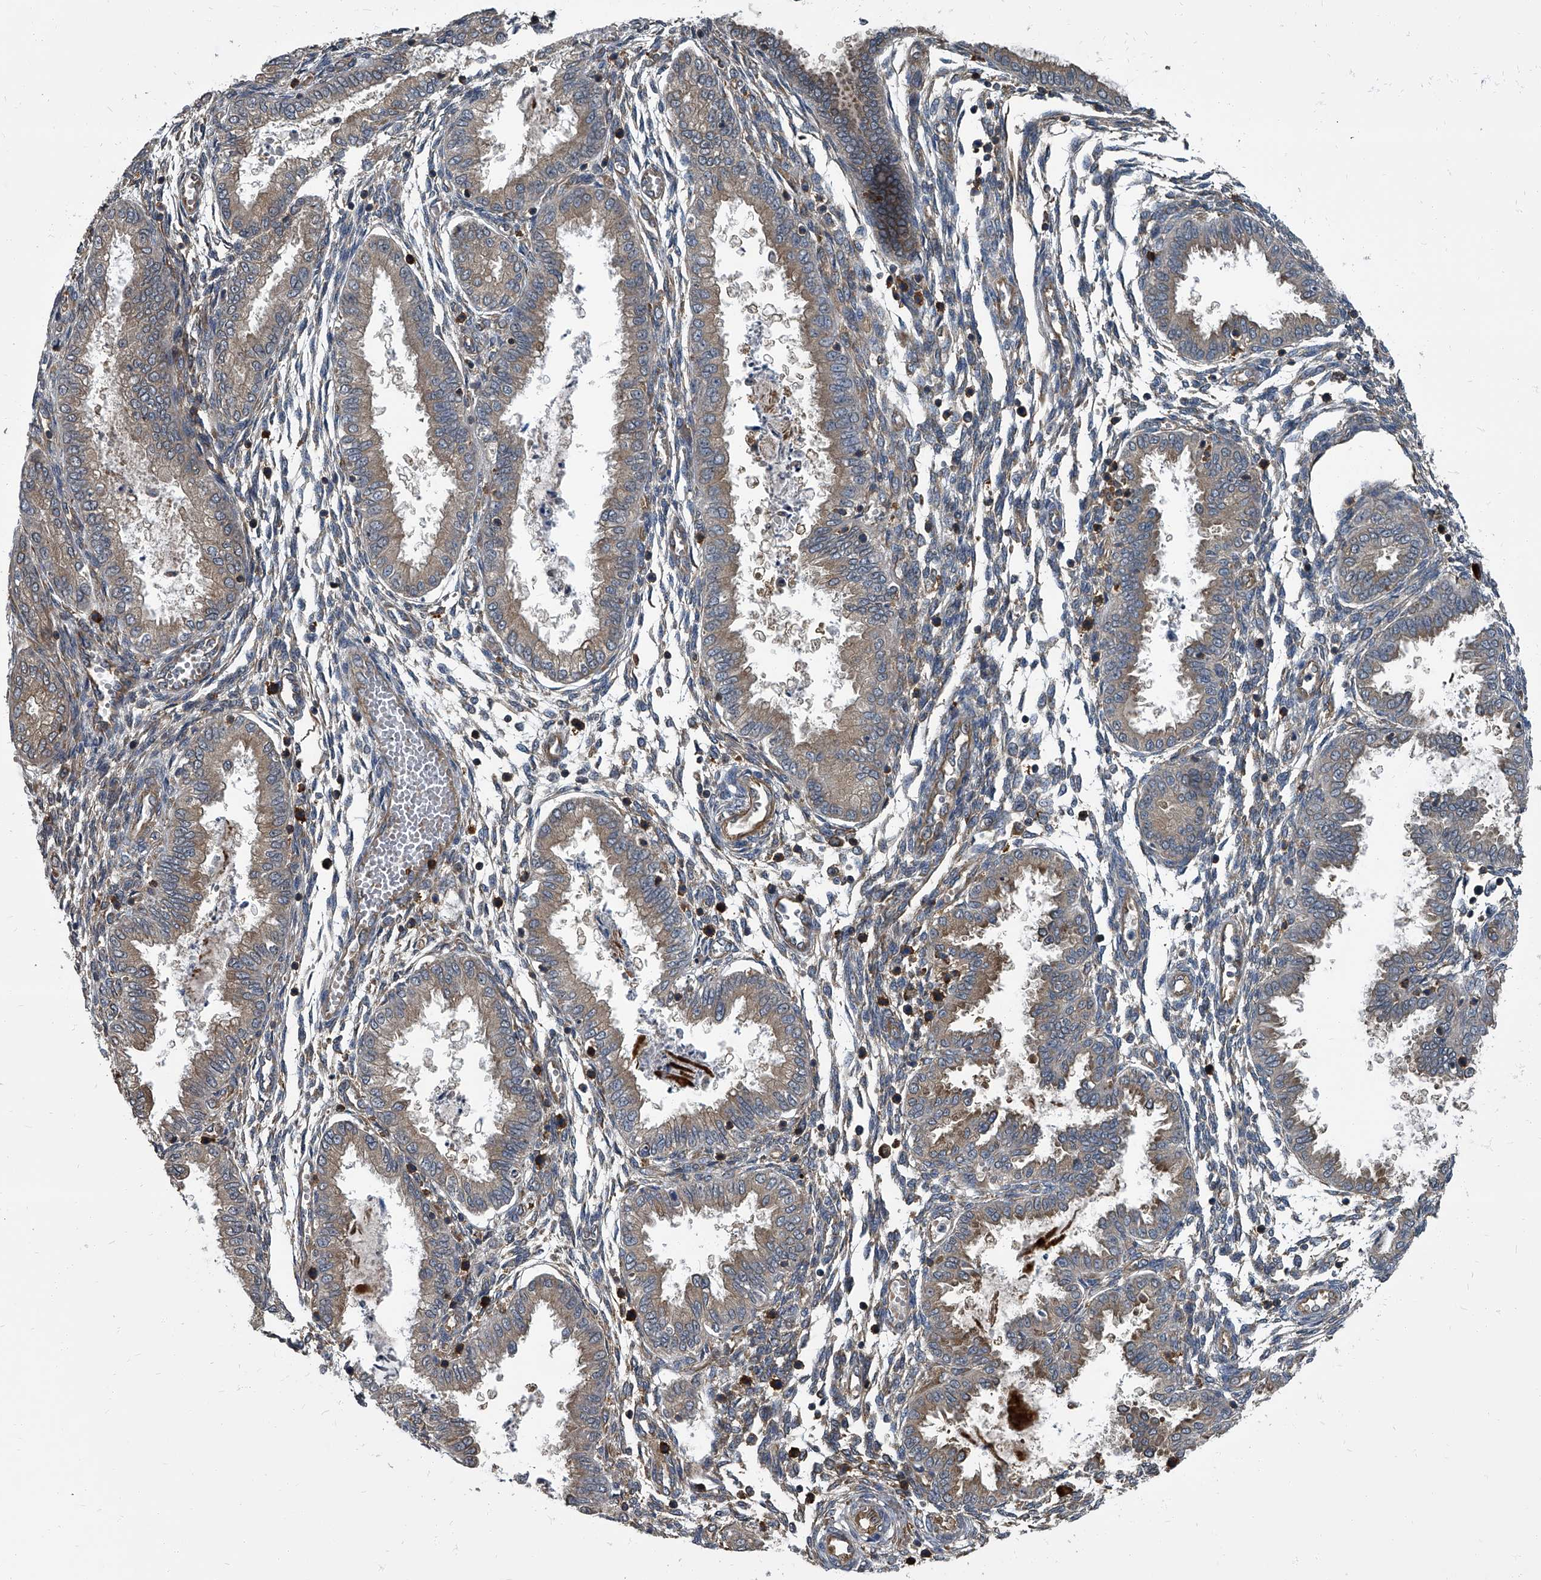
{"staining": {"intensity": "weak", "quantity": ">75%", "location": "cytoplasmic/membranous"}, "tissue": "endometrium", "cell_type": "Cells in endometrial stroma", "image_type": "normal", "snomed": [{"axis": "morphology", "description": "Normal tissue, NOS"}, {"axis": "topography", "description": "Endometrium"}], "caption": "Immunohistochemistry image of unremarkable endometrium: endometrium stained using IHC displays low levels of weak protein expression localized specifically in the cytoplasmic/membranous of cells in endometrial stroma, appearing as a cytoplasmic/membranous brown color.", "gene": "CDV3", "patient": {"sex": "female", "age": 33}}